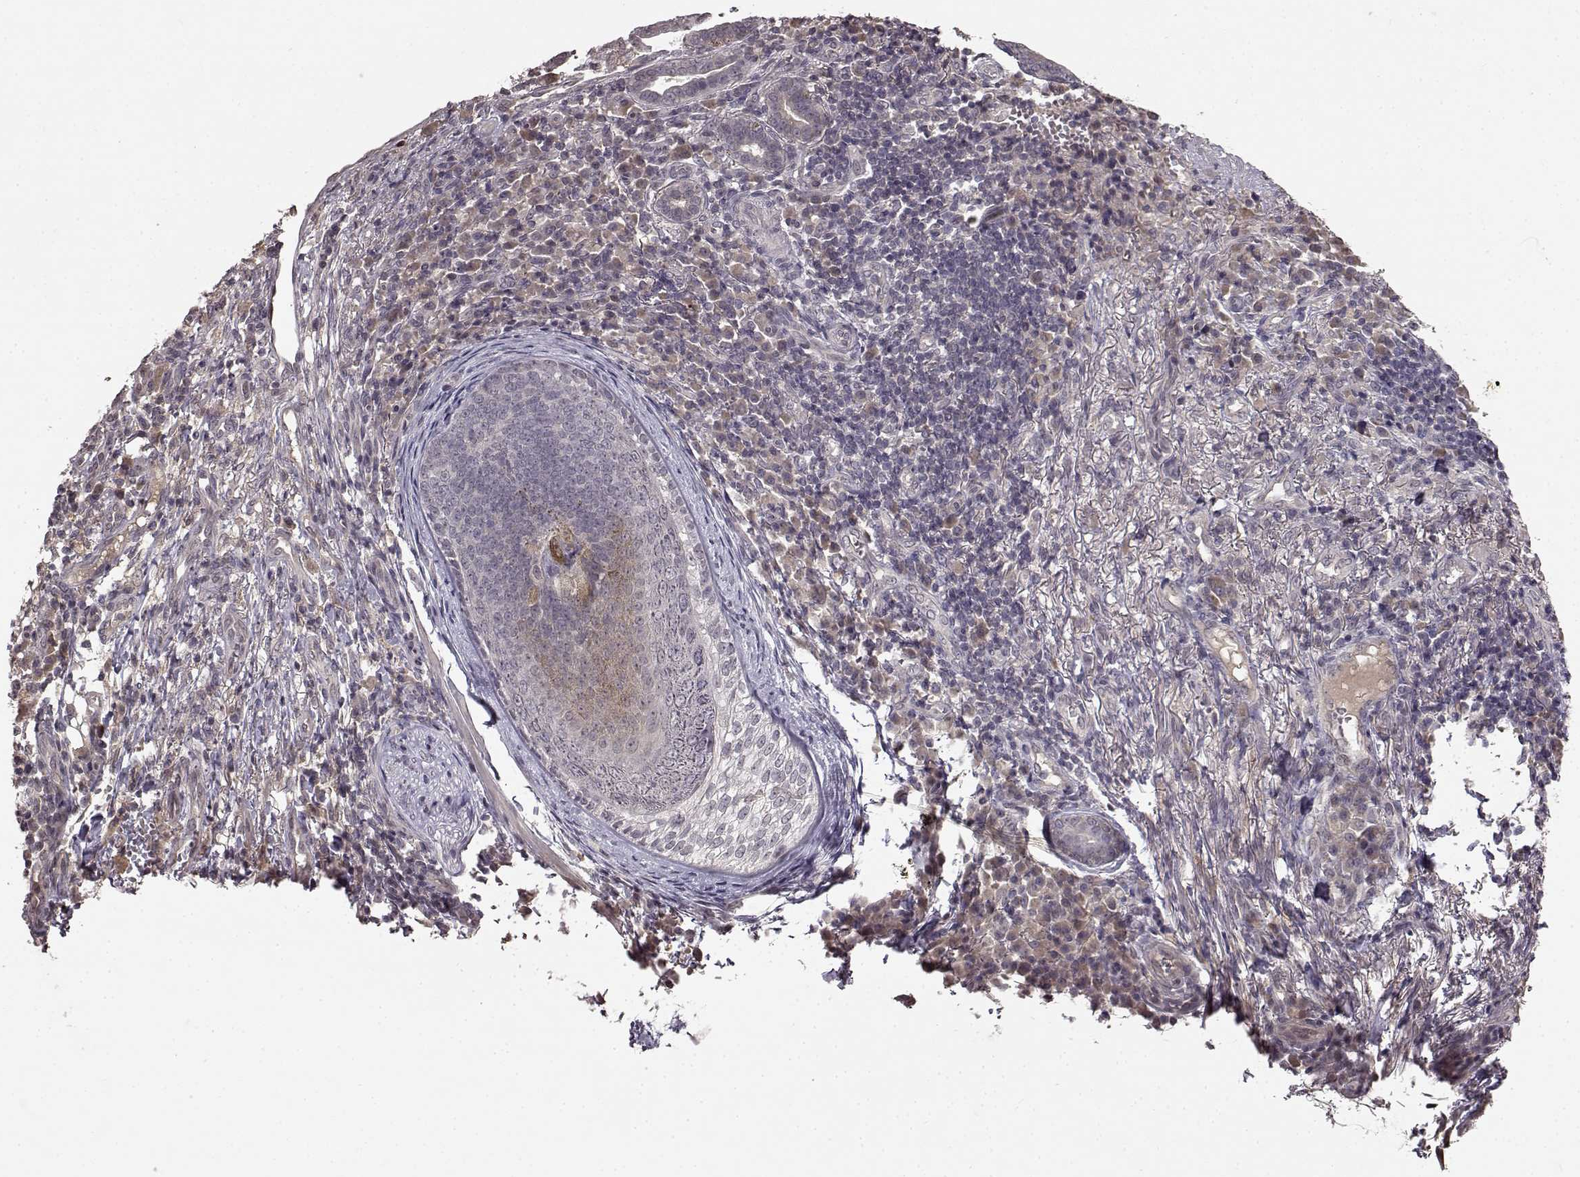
{"staining": {"intensity": "negative", "quantity": "none", "location": "none"}, "tissue": "skin cancer", "cell_type": "Tumor cells", "image_type": "cancer", "snomed": [{"axis": "morphology", "description": "Basal cell carcinoma"}, {"axis": "topography", "description": "Skin"}], "caption": "This is a photomicrograph of immunohistochemistry staining of basal cell carcinoma (skin), which shows no expression in tumor cells.", "gene": "NTRK2", "patient": {"sex": "female", "age": 69}}